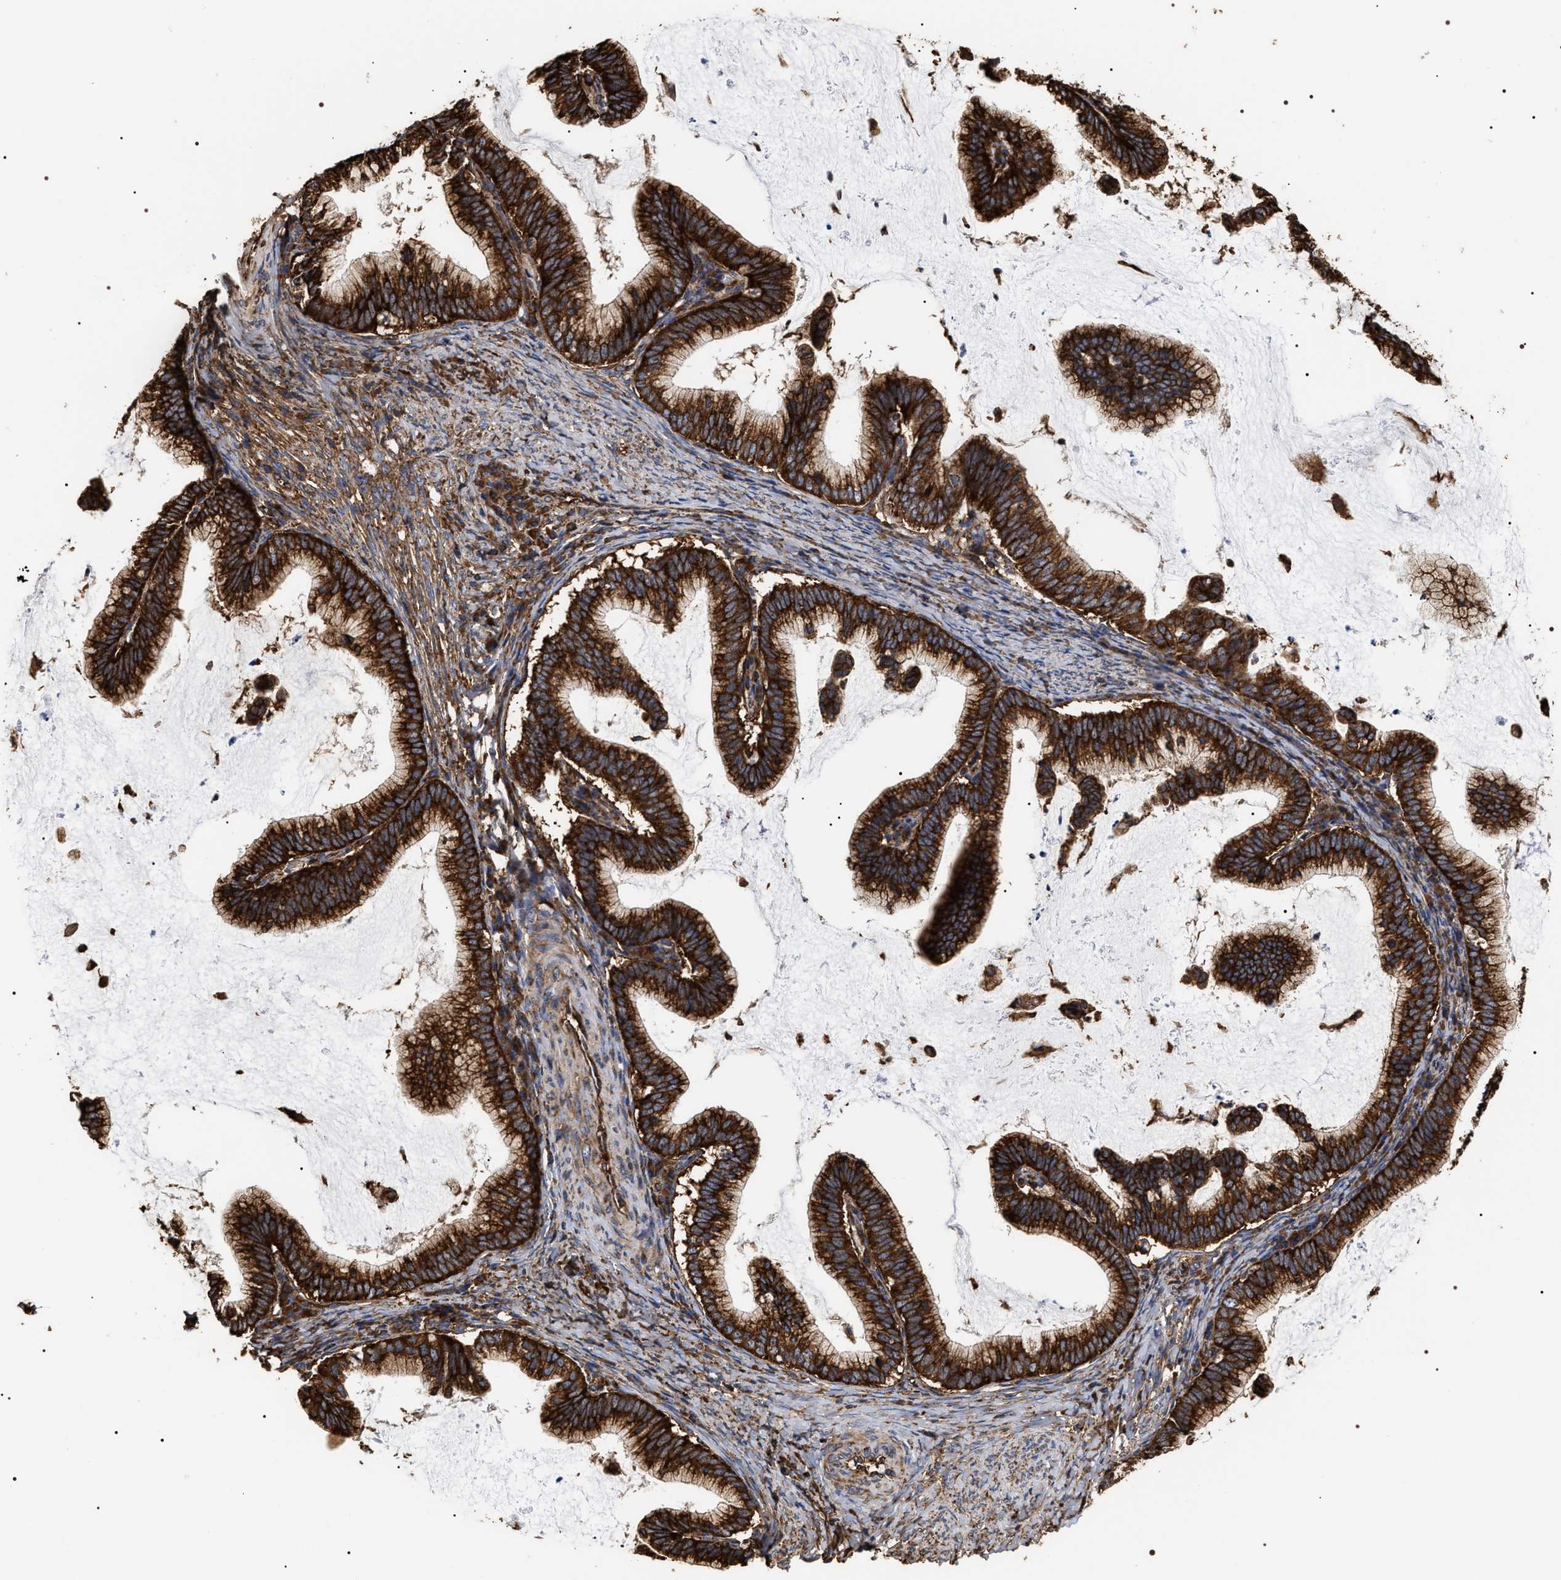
{"staining": {"intensity": "strong", "quantity": ">75%", "location": "cytoplasmic/membranous"}, "tissue": "cervical cancer", "cell_type": "Tumor cells", "image_type": "cancer", "snomed": [{"axis": "morphology", "description": "Adenocarcinoma, NOS"}, {"axis": "topography", "description": "Cervix"}], "caption": "Immunohistochemical staining of cervical cancer (adenocarcinoma) shows strong cytoplasmic/membranous protein expression in approximately >75% of tumor cells.", "gene": "SERBP1", "patient": {"sex": "female", "age": 36}}